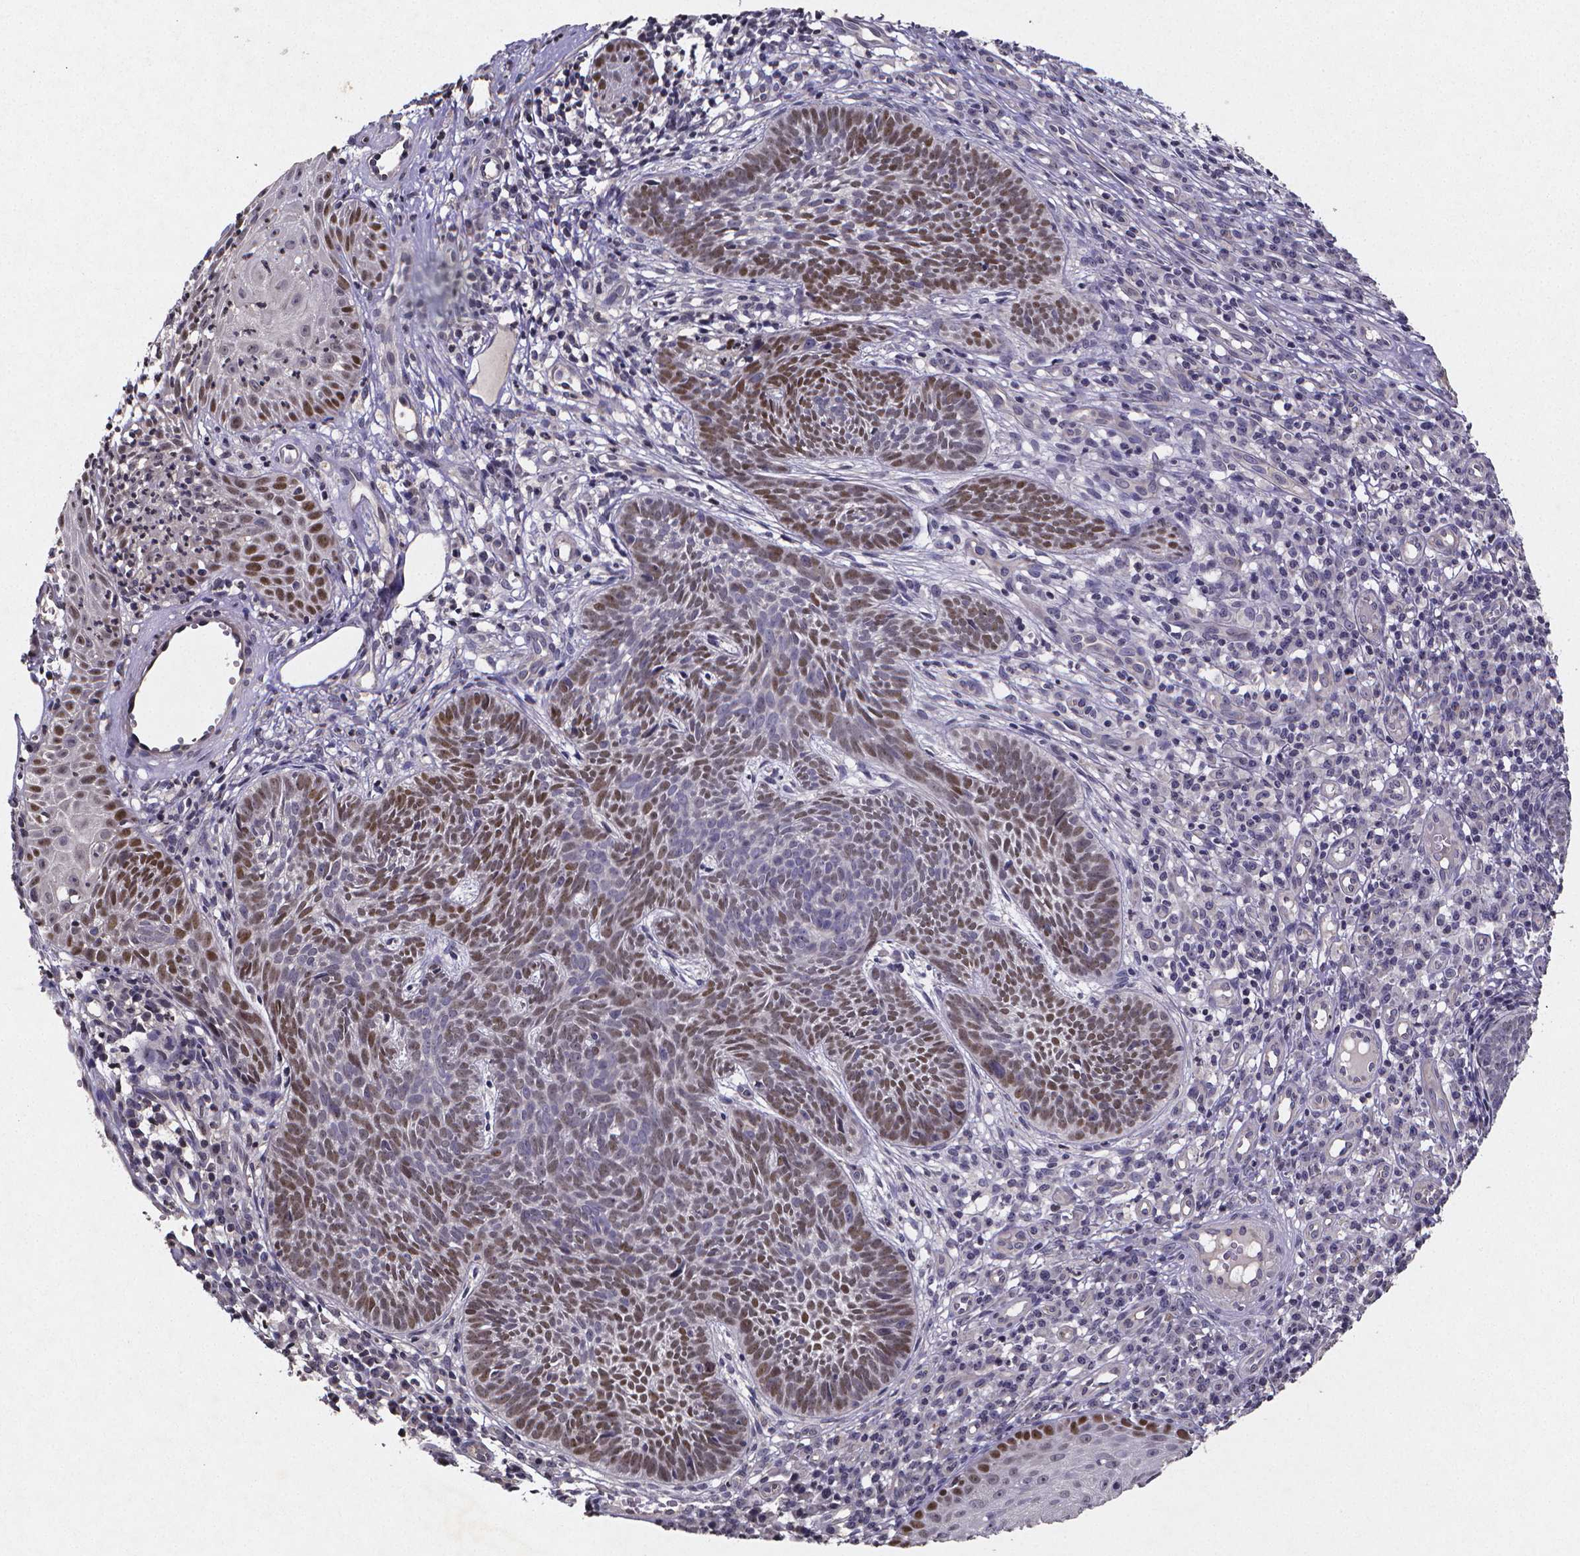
{"staining": {"intensity": "moderate", "quantity": "25%-75%", "location": "nuclear"}, "tissue": "skin cancer", "cell_type": "Tumor cells", "image_type": "cancer", "snomed": [{"axis": "morphology", "description": "Basal cell carcinoma"}, {"axis": "topography", "description": "Skin"}], "caption": "Skin cancer (basal cell carcinoma) stained with a protein marker demonstrates moderate staining in tumor cells.", "gene": "TP73", "patient": {"sex": "male", "age": 59}}